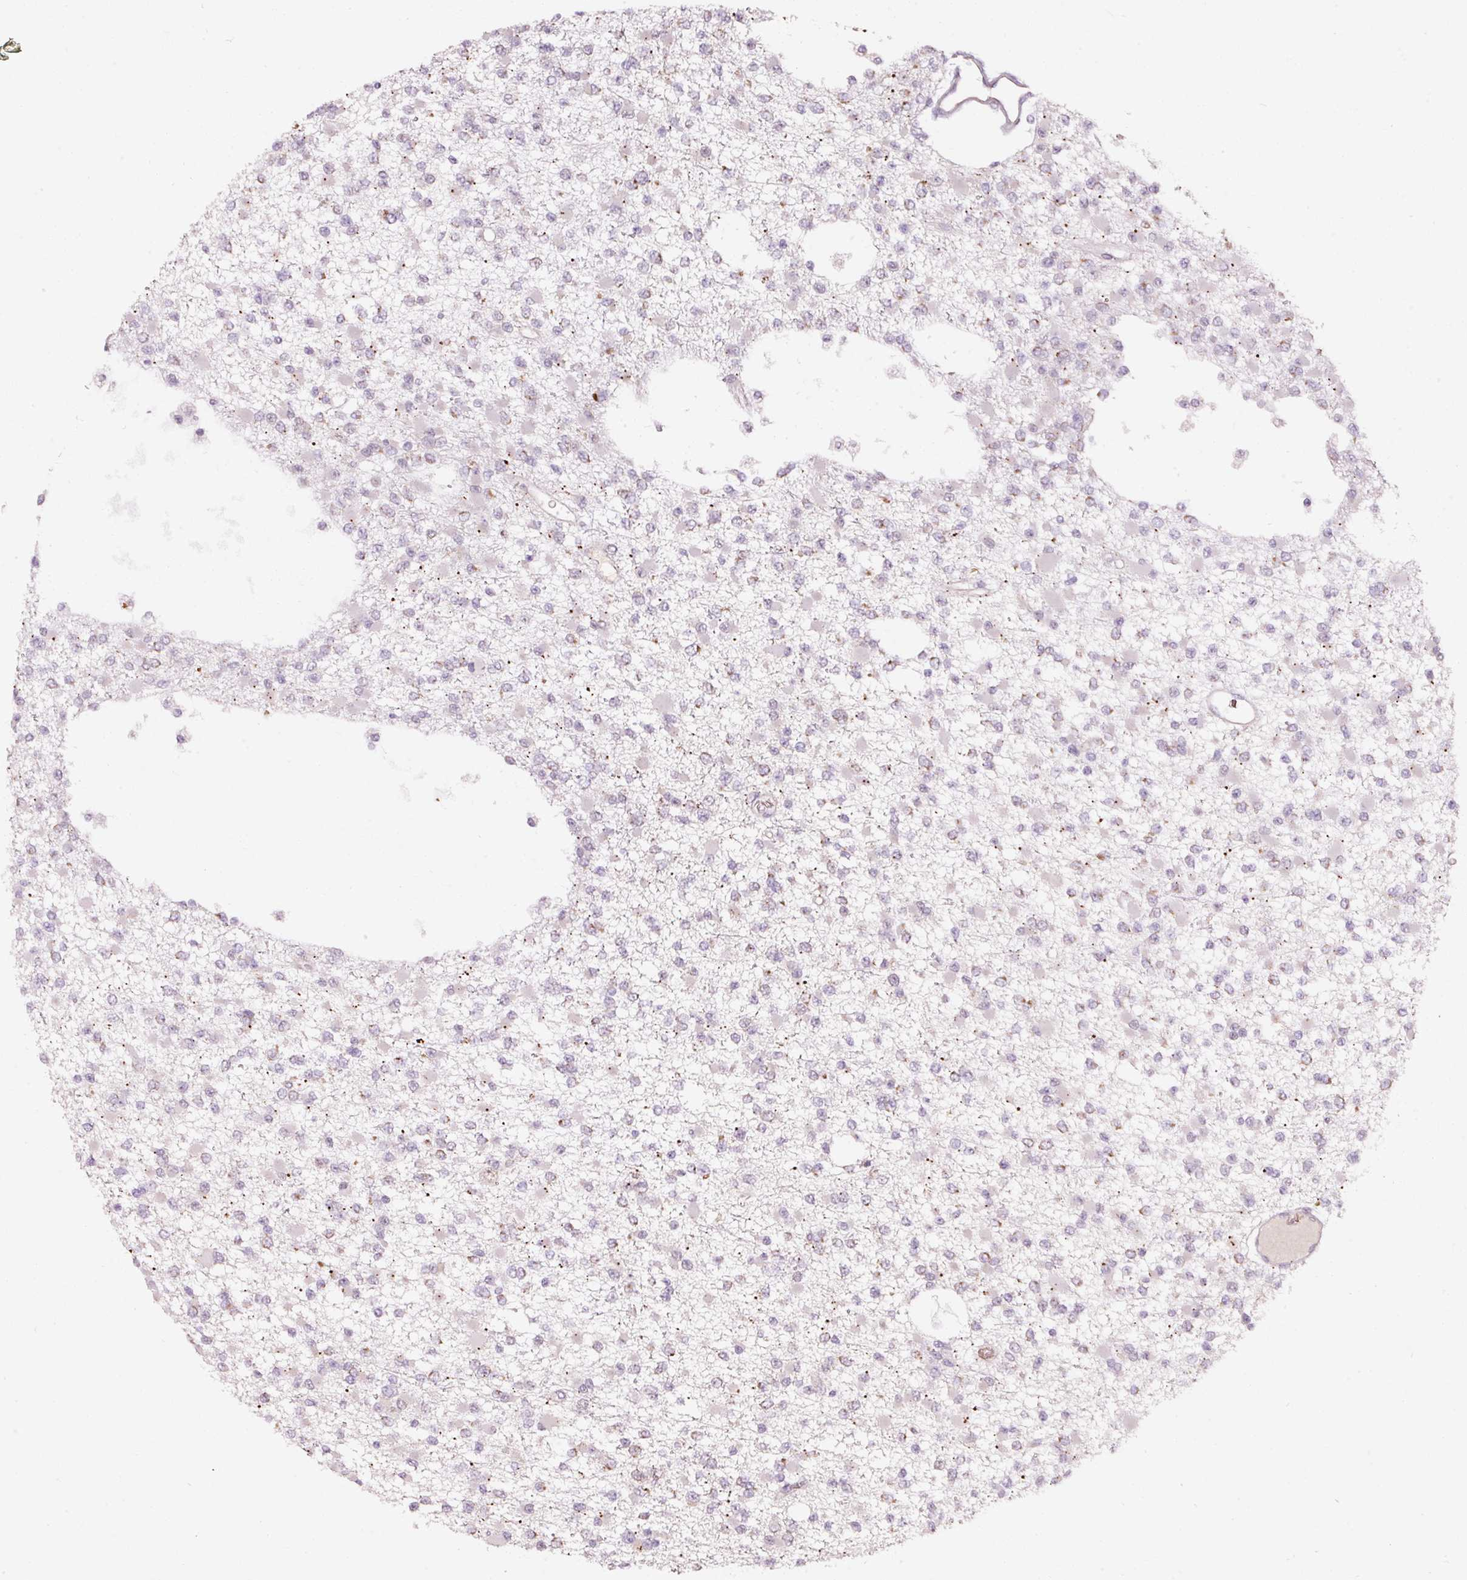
{"staining": {"intensity": "negative", "quantity": "none", "location": "none"}, "tissue": "glioma", "cell_type": "Tumor cells", "image_type": "cancer", "snomed": [{"axis": "morphology", "description": "Glioma, malignant, Low grade"}, {"axis": "topography", "description": "Brain"}], "caption": "Tumor cells are negative for brown protein staining in glioma. (Brightfield microscopy of DAB (3,3'-diaminobenzidine) immunohistochemistry at high magnification).", "gene": "ZNF460", "patient": {"sex": "female", "age": 22}}